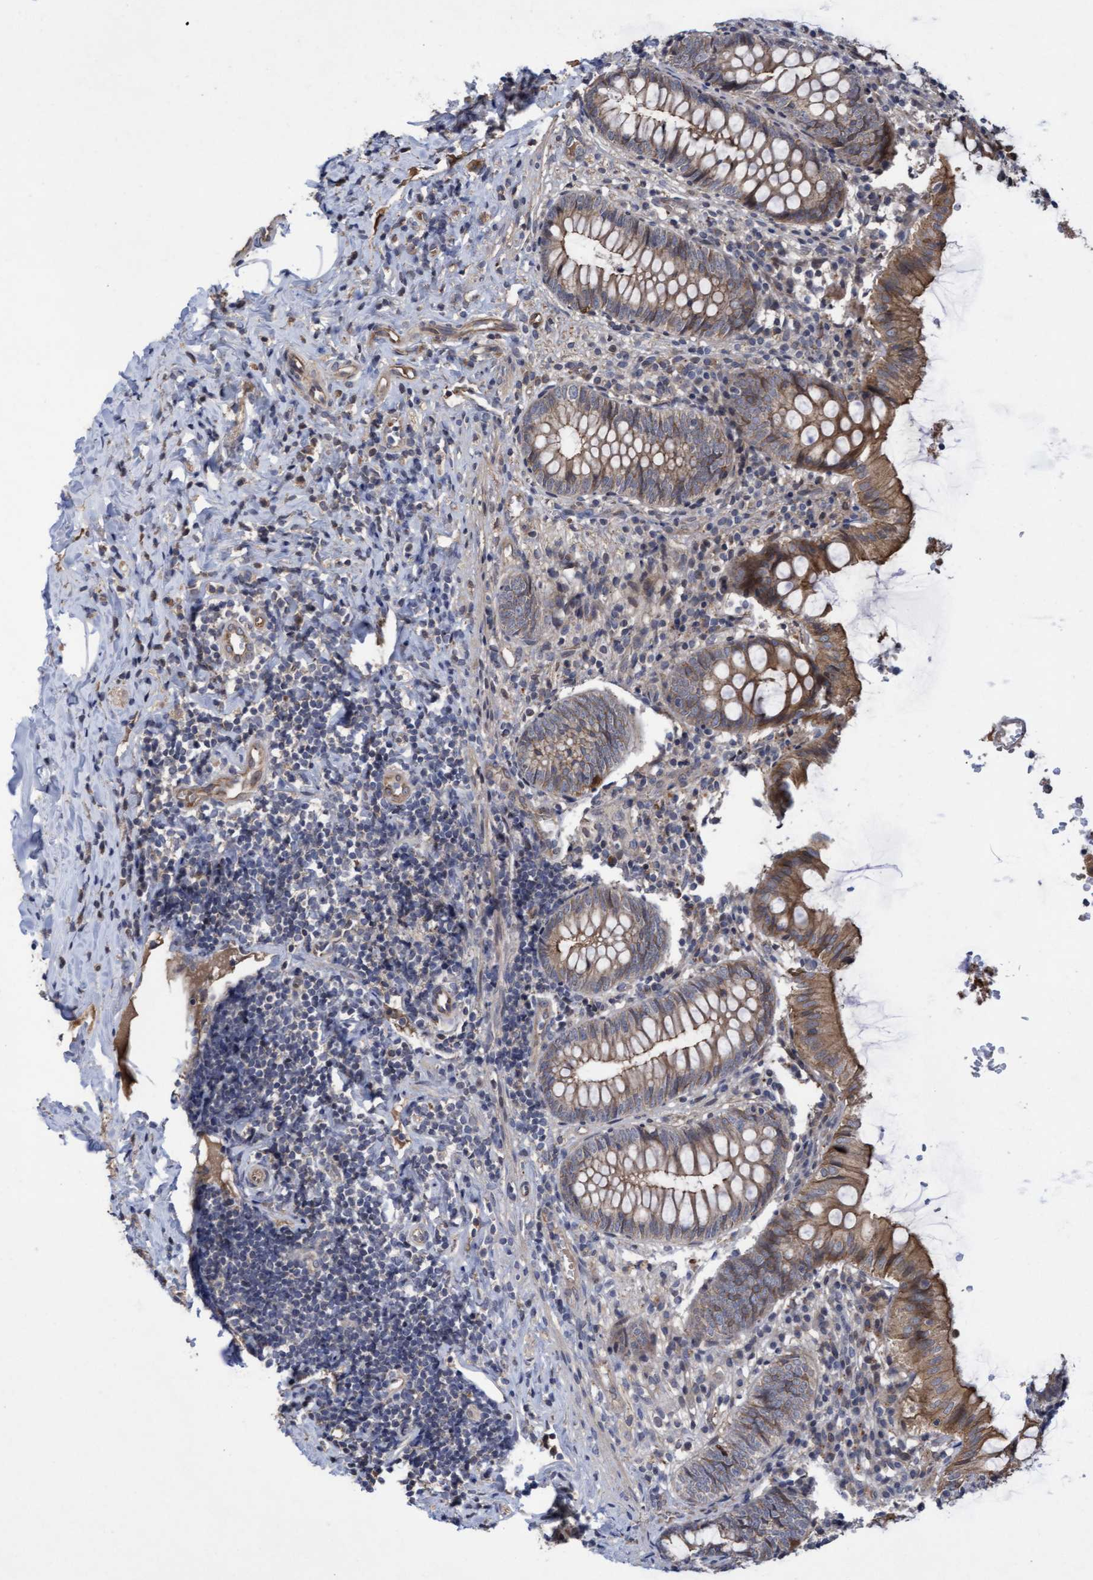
{"staining": {"intensity": "moderate", "quantity": "25%-75%", "location": "cytoplasmic/membranous"}, "tissue": "appendix", "cell_type": "Glandular cells", "image_type": "normal", "snomed": [{"axis": "morphology", "description": "Normal tissue, NOS"}, {"axis": "topography", "description": "Appendix"}], "caption": "The immunohistochemical stain highlights moderate cytoplasmic/membranous positivity in glandular cells of benign appendix.", "gene": "COBL", "patient": {"sex": "male", "age": 8}}